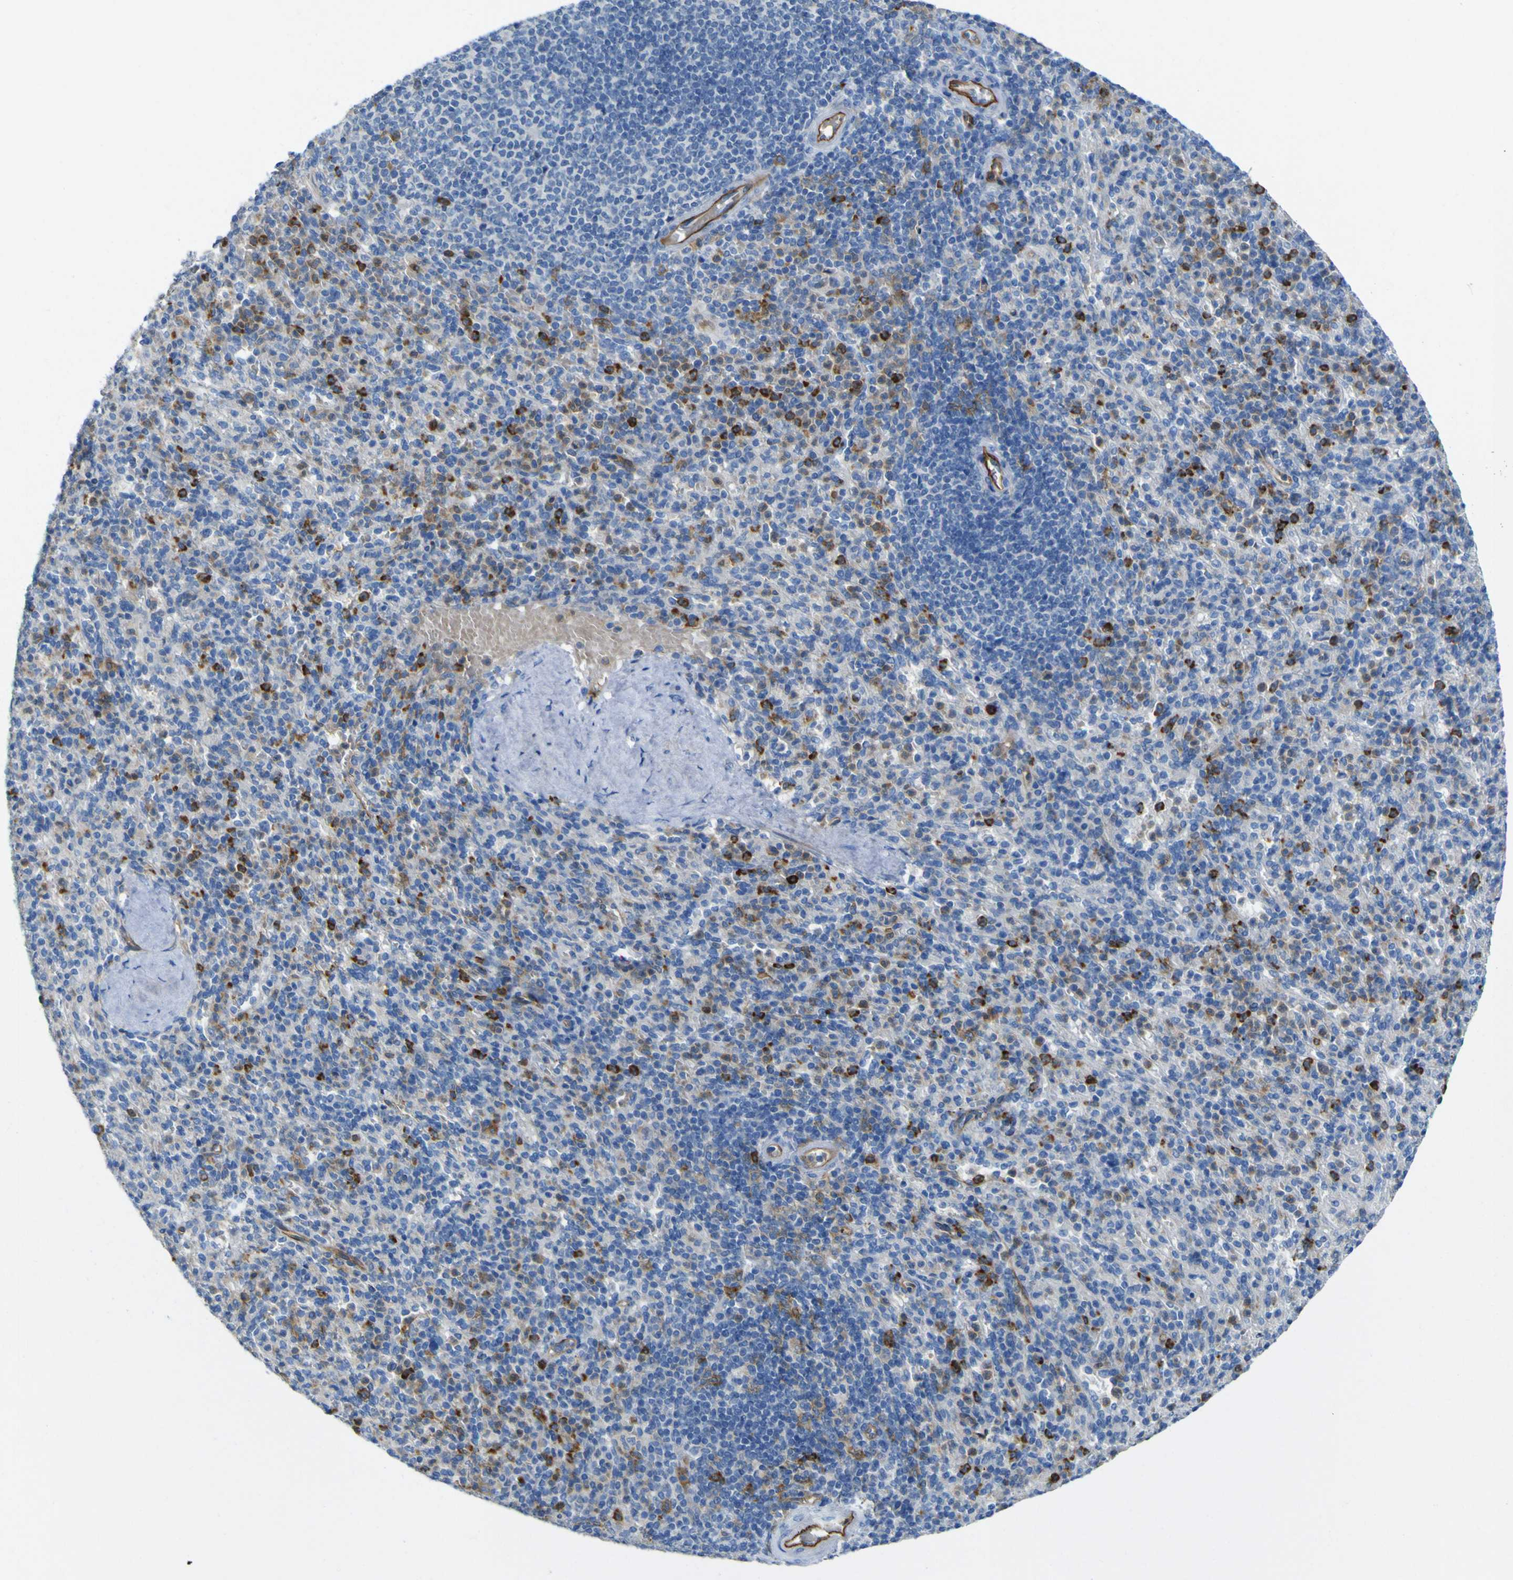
{"staining": {"intensity": "strong", "quantity": "<25%", "location": "cytoplasmic/membranous"}, "tissue": "spleen", "cell_type": "Cells in red pulp", "image_type": "normal", "snomed": [{"axis": "morphology", "description": "Normal tissue, NOS"}, {"axis": "topography", "description": "Spleen"}], "caption": "The immunohistochemical stain highlights strong cytoplasmic/membranous positivity in cells in red pulp of unremarkable spleen.", "gene": "CD93", "patient": {"sex": "male", "age": 36}}